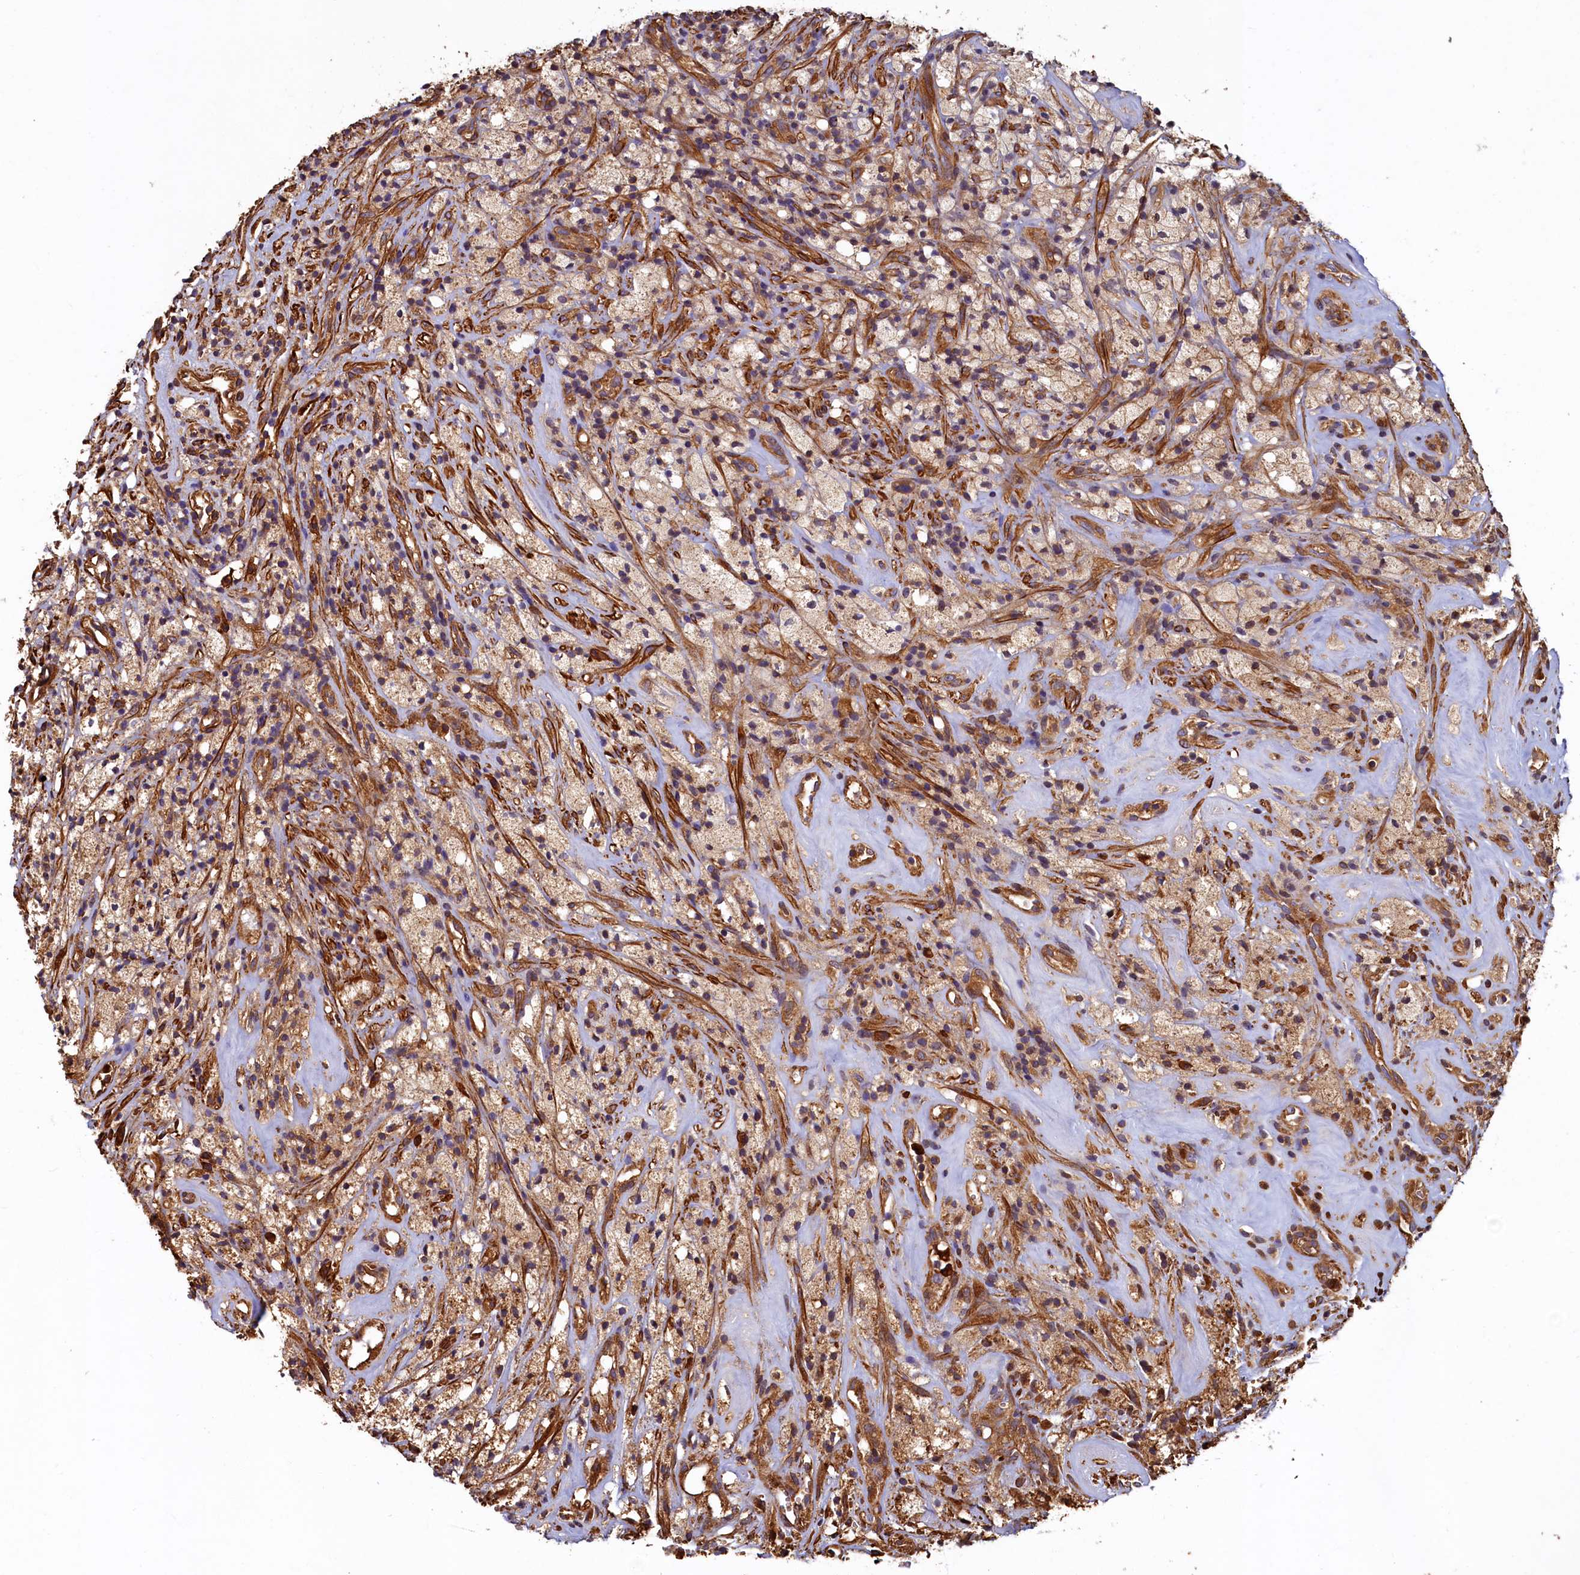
{"staining": {"intensity": "weak", "quantity": ">75%", "location": "cytoplasmic/membranous"}, "tissue": "glioma", "cell_type": "Tumor cells", "image_type": "cancer", "snomed": [{"axis": "morphology", "description": "Glioma, malignant, High grade"}, {"axis": "topography", "description": "Brain"}], "caption": "Immunohistochemical staining of high-grade glioma (malignant) shows low levels of weak cytoplasmic/membranous protein staining in about >75% of tumor cells. Using DAB (3,3'-diaminobenzidine) (brown) and hematoxylin (blue) stains, captured at high magnification using brightfield microscopy.", "gene": "CCDC102B", "patient": {"sex": "male", "age": 69}}